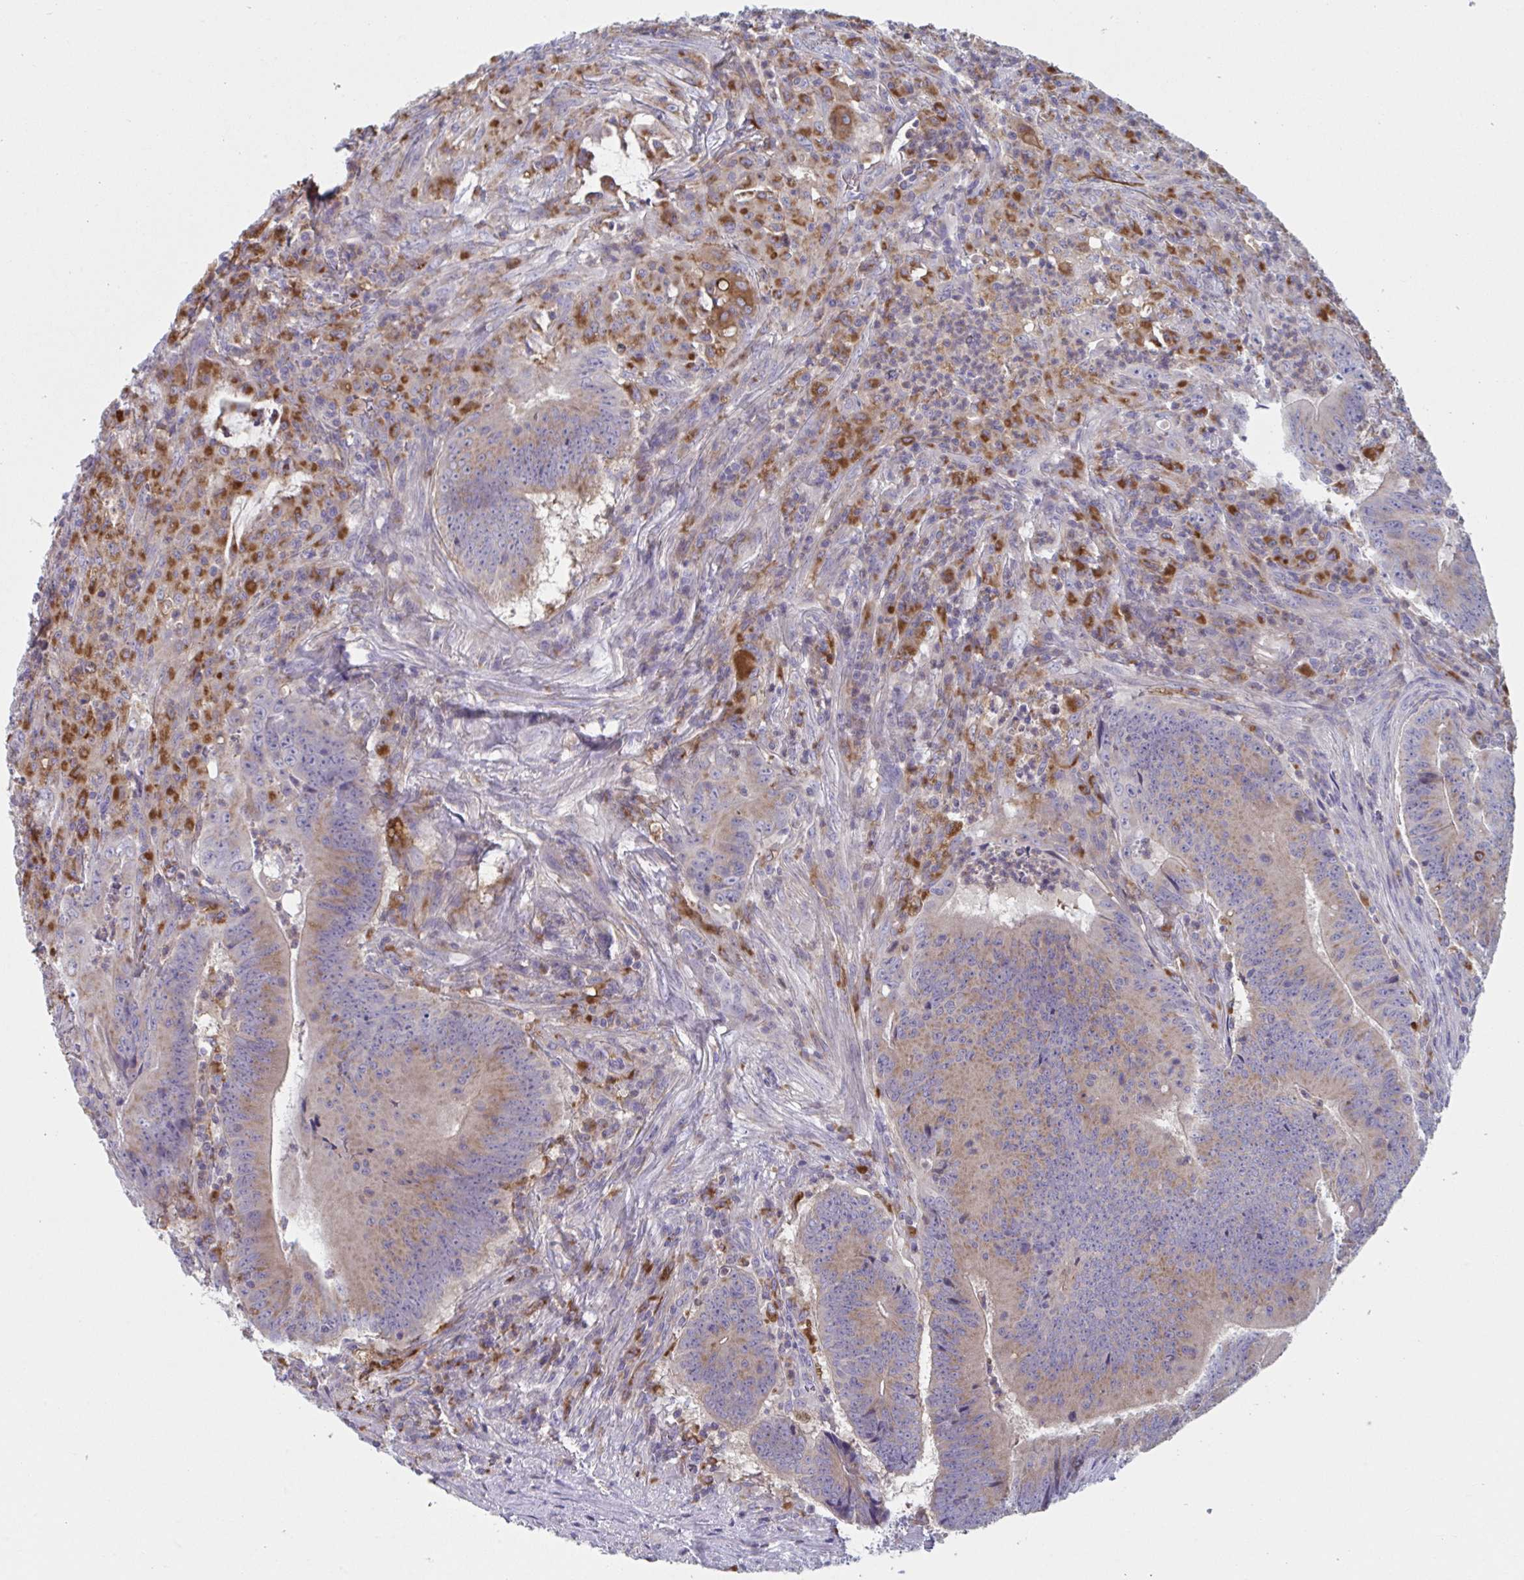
{"staining": {"intensity": "moderate", "quantity": ">75%", "location": "cytoplasmic/membranous"}, "tissue": "colorectal cancer", "cell_type": "Tumor cells", "image_type": "cancer", "snomed": [{"axis": "morphology", "description": "Adenocarcinoma, NOS"}, {"axis": "topography", "description": "Colon"}], "caption": "Tumor cells exhibit moderate cytoplasmic/membranous positivity in approximately >75% of cells in colorectal adenocarcinoma.", "gene": "NIPSNAP1", "patient": {"sex": "female", "age": 87}}